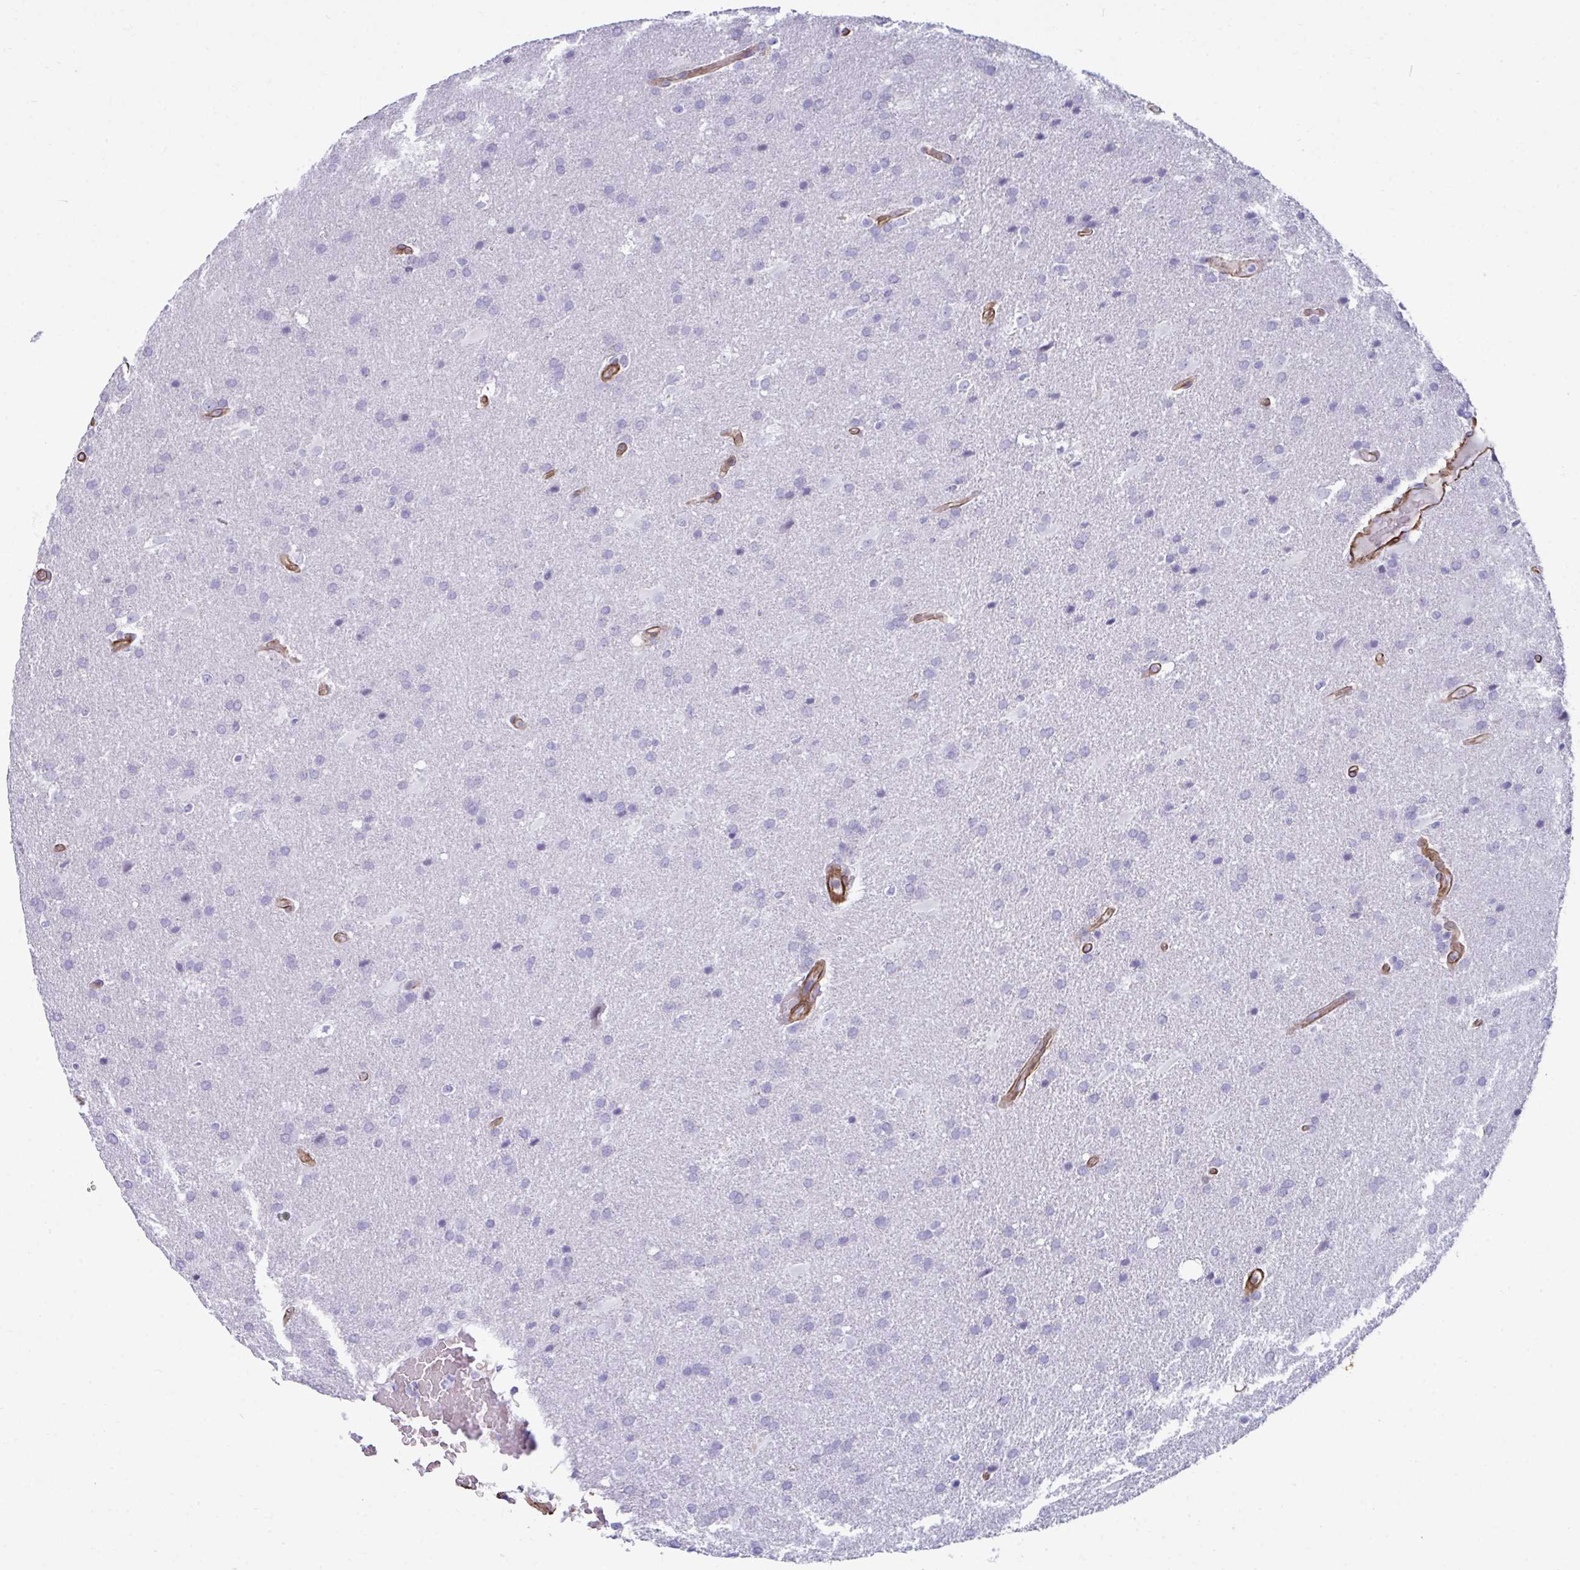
{"staining": {"intensity": "negative", "quantity": "none", "location": "none"}, "tissue": "glioma", "cell_type": "Tumor cells", "image_type": "cancer", "snomed": [{"axis": "morphology", "description": "Glioma, malignant, High grade"}, {"axis": "topography", "description": "Brain"}], "caption": "Immunohistochemical staining of human malignant glioma (high-grade) shows no significant positivity in tumor cells. The staining is performed using DAB brown chromogen with nuclei counter-stained in using hematoxylin.", "gene": "UBL3", "patient": {"sex": "male", "age": 56}}